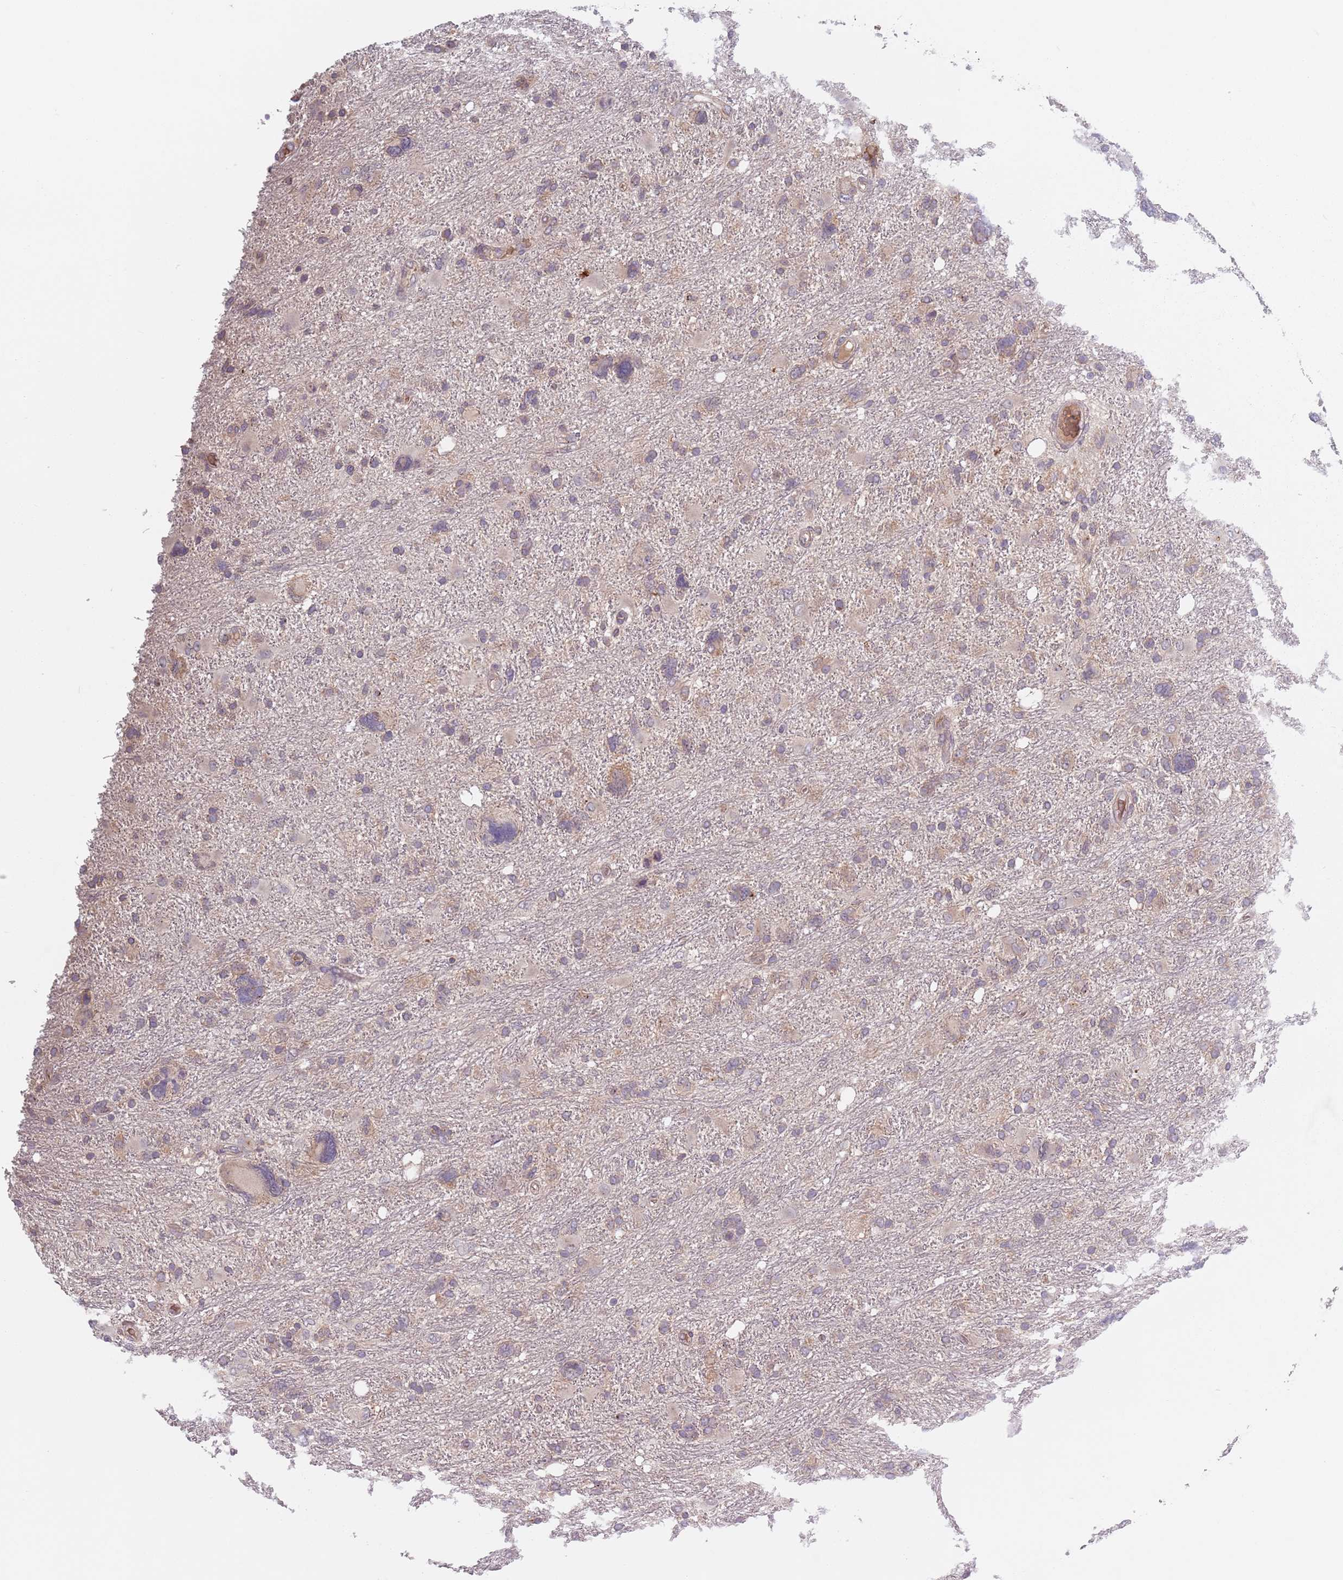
{"staining": {"intensity": "weak", "quantity": "<25%", "location": "cytoplasmic/membranous"}, "tissue": "glioma", "cell_type": "Tumor cells", "image_type": "cancer", "snomed": [{"axis": "morphology", "description": "Glioma, malignant, High grade"}, {"axis": "topography", "description": "Brain"}], "caption": "Immunohistochemical staining of glioma reveals no significant positivity in tumor cells.", "gene": "ASB13", "patient": {"sex": "male", "age": 61}}